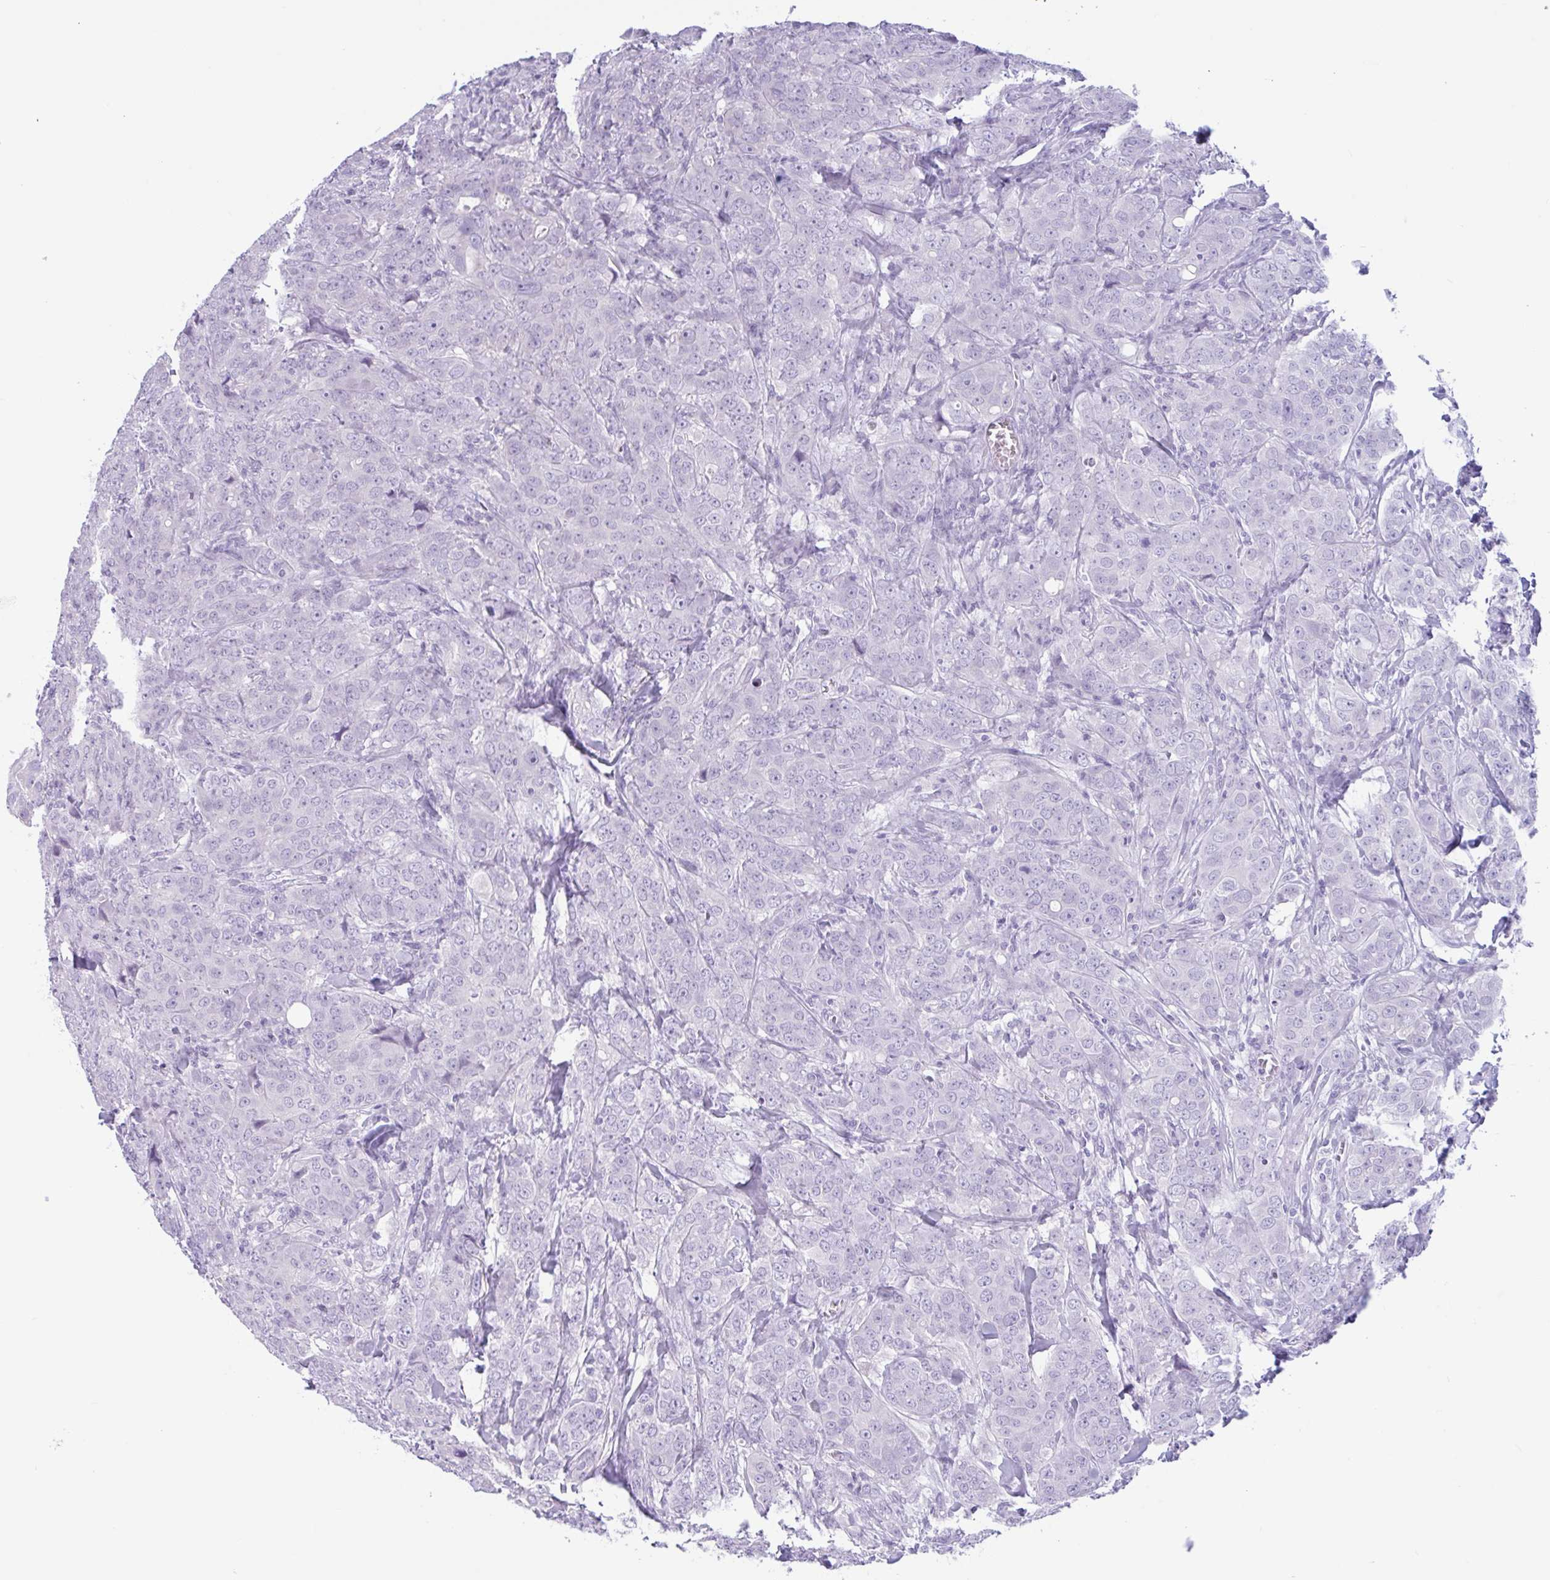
{"staining": {"intensity": "negative", "quantity": "none", "location": "none"}, "tissue": "breast cancer", "cell_type": "Tumor cells", "image_type": "cancer", "snomed": [{"axis": "morphology", "description": "Duct carcinoma"}, {"axis": "topography", "description": "Breast"}], "caption": "This is an immunohistochemistry (IHC) image of breast cancer. There is no positivity in tumor cells.", "gene": "CTSE", "patient": {"sex": "female", "age": 43}}